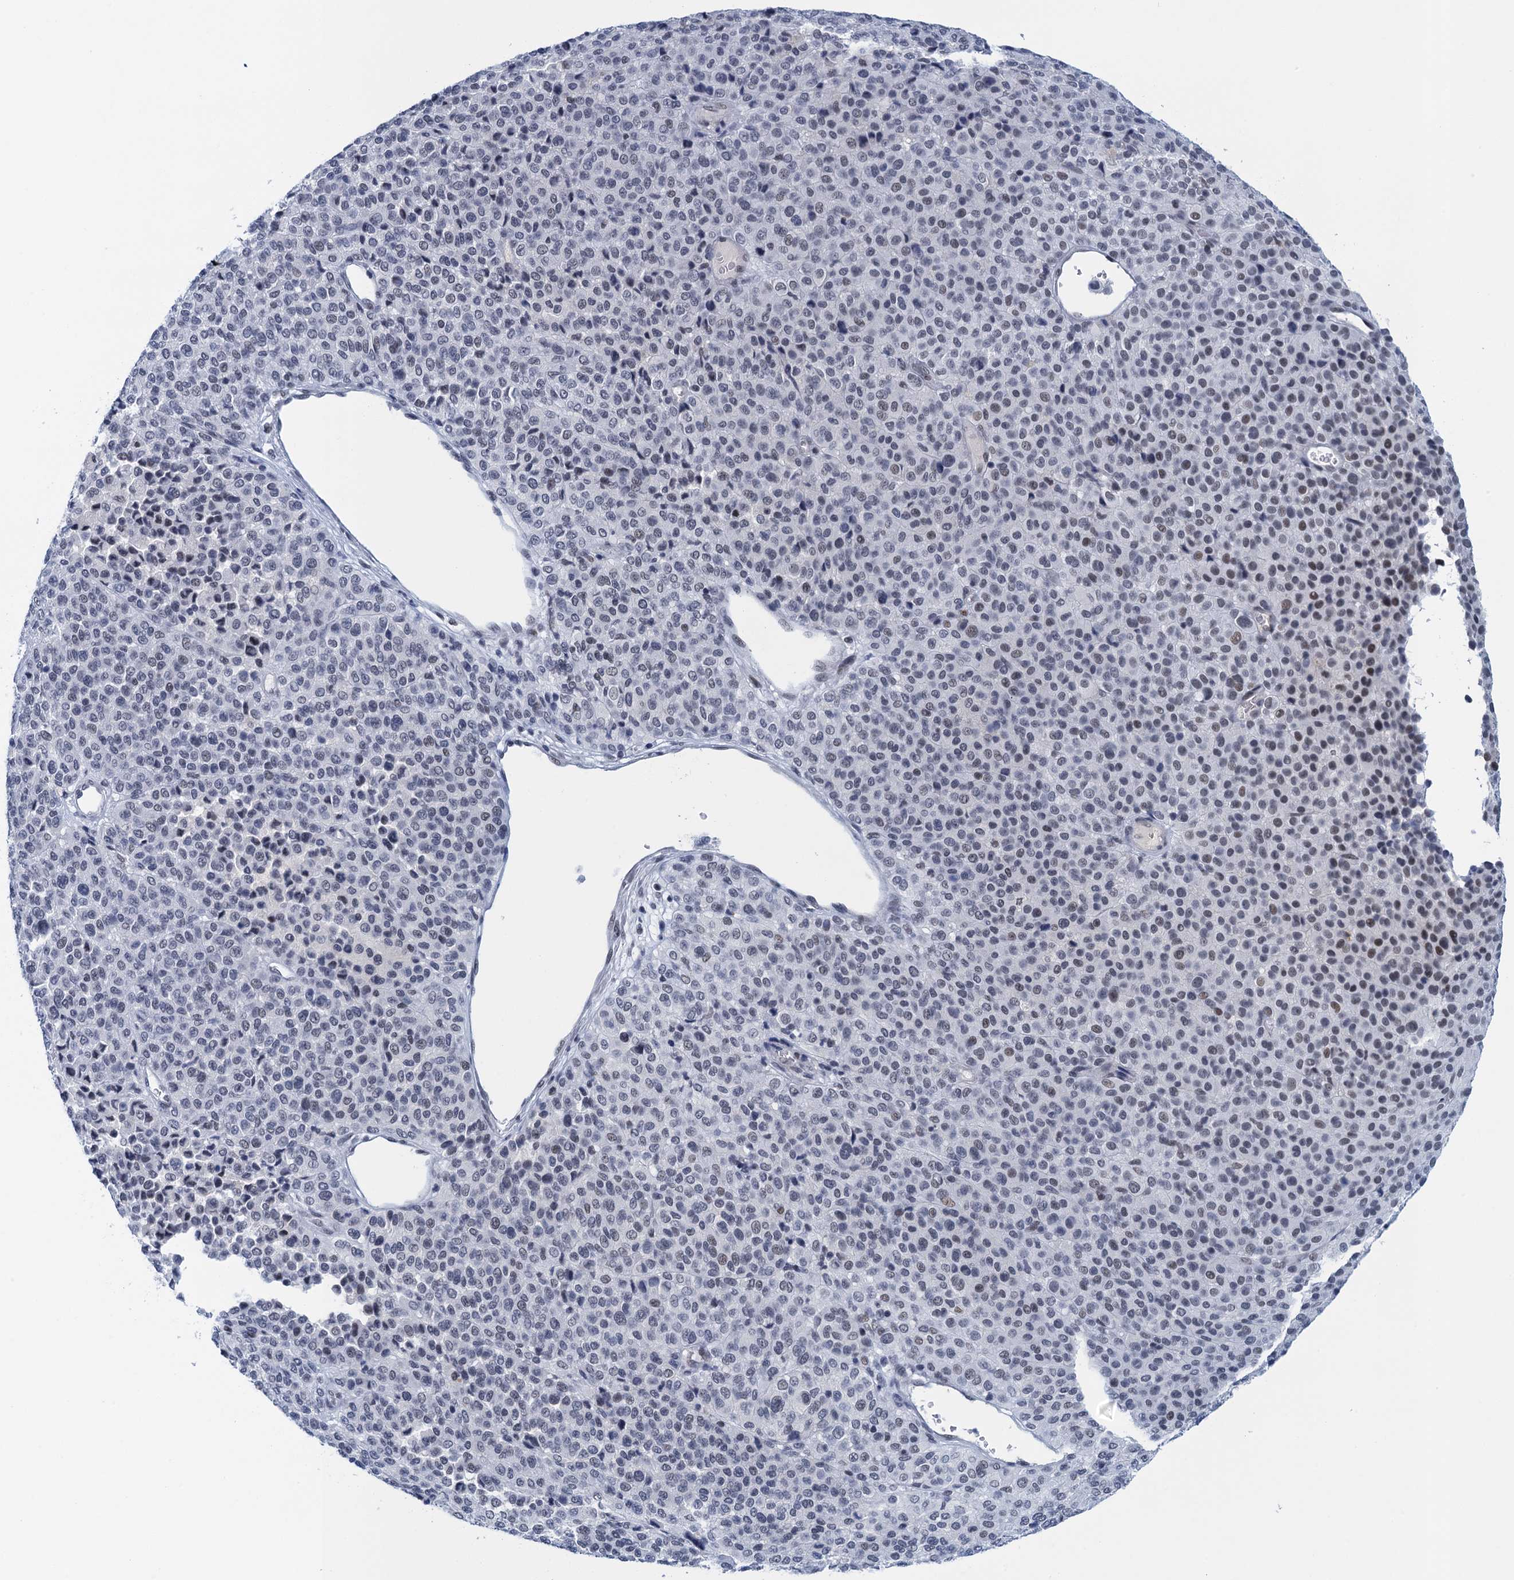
{"staining": {"intensity": "negative", "quantity": "none", "location": "none"}, "tissue": "melanoma", "cell_type": "Tumor cells", "image_type": "cancer", "snomed": [{"axis": "morphology", "description": "Malignant melanoma, Metastatic site"}, {"axis": "topography", "description": "Pancreas"}], "caption": "Immunohistochemistry (IHC) micrograph of human malignant melanoma (metastatic site) stained for a protein (brown), which reveals no expression in tumor cells. (DAB immunohistochemistry with hematoxylin counter stain).", "gene": "EPS8L1", "patient": {"sex": "female", "age": 30}}